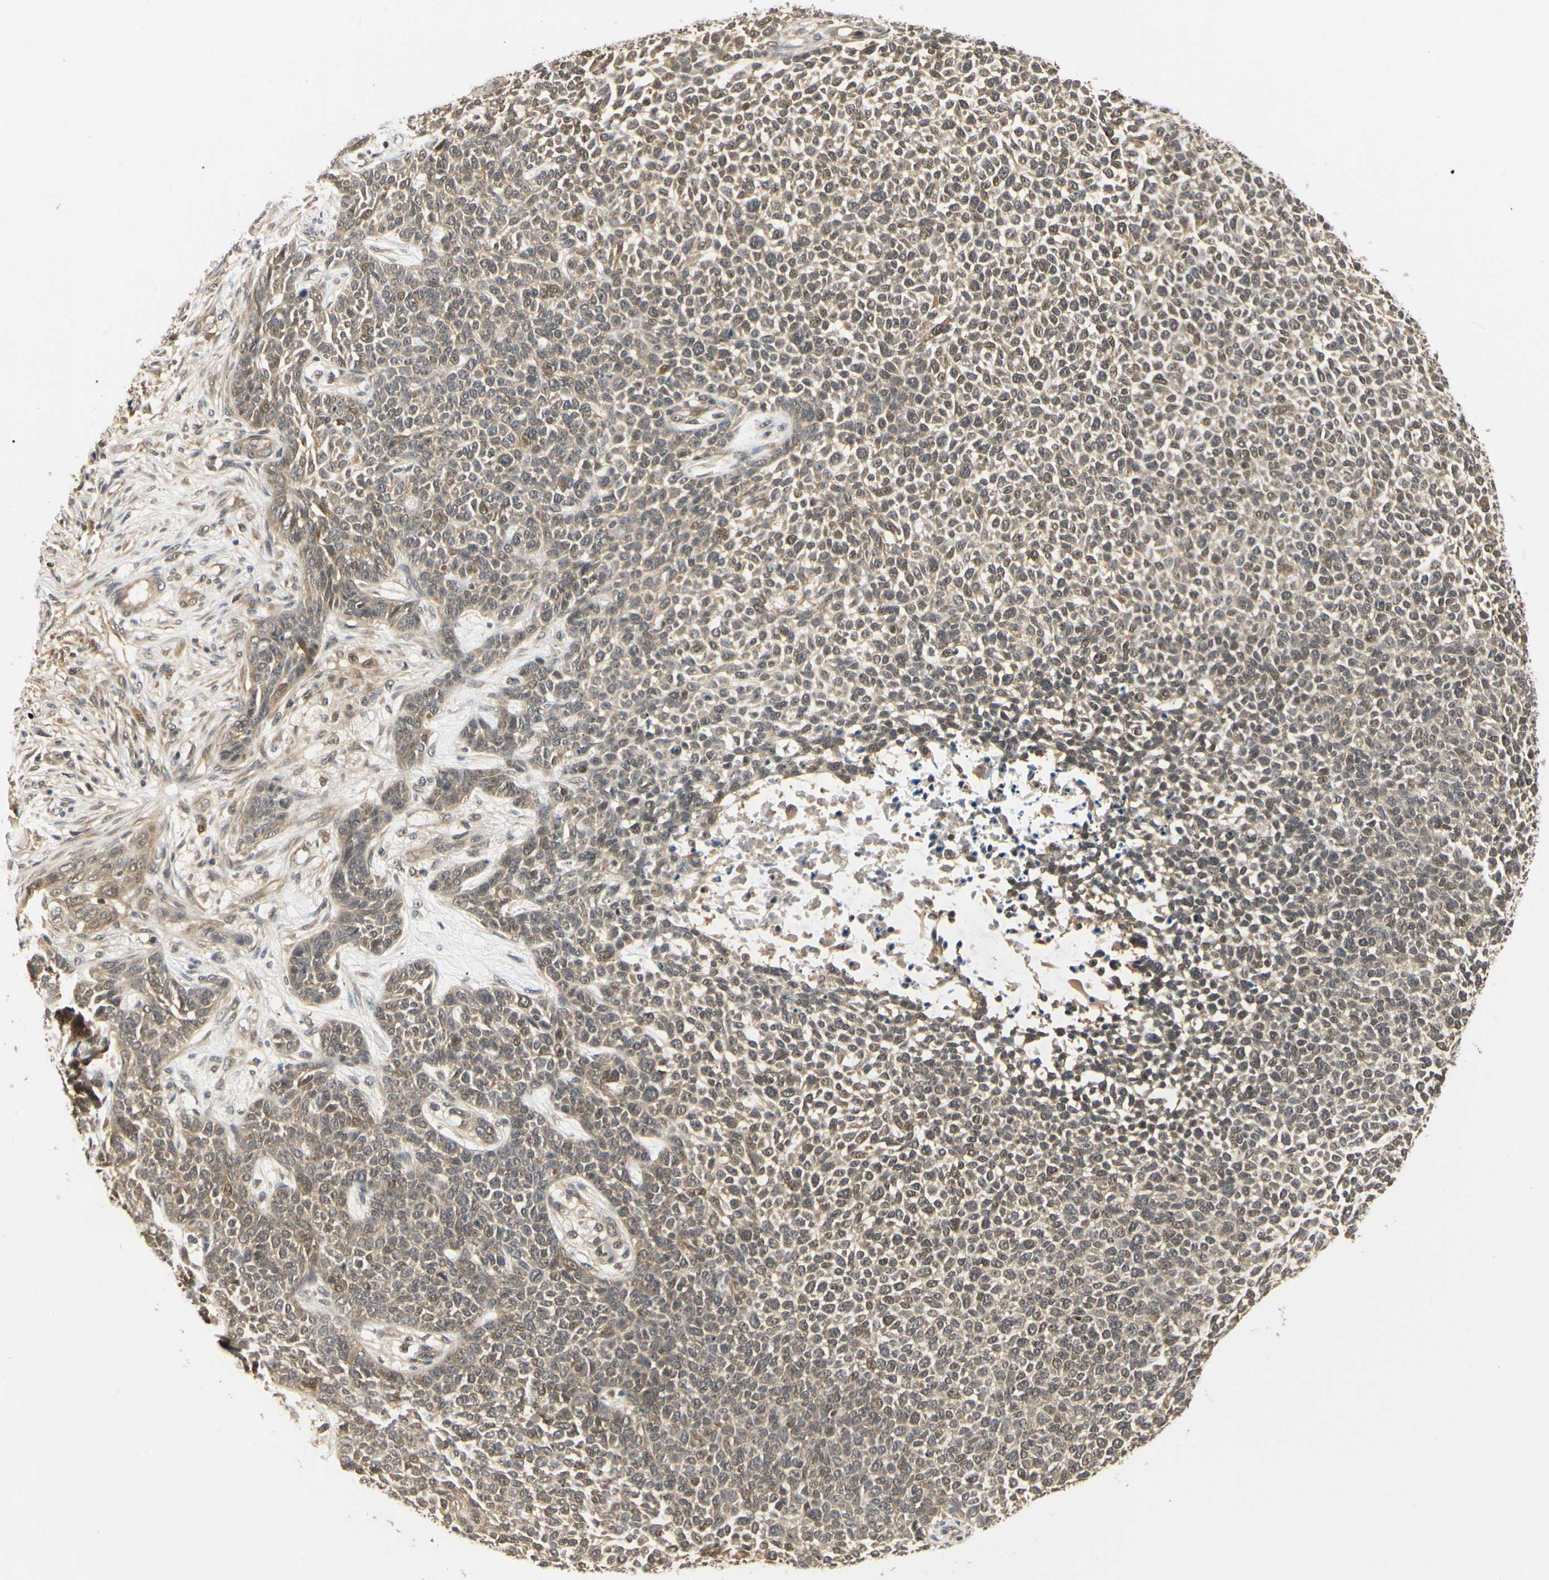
{"staining": {"intensity": "weak", "quantity": ">75%", "location": "cytoplasmic/membranous,nuclear"}, "tissue": "skin cancer", "cell_type": "Tumor cells", "image_type": "cancer", "snomed": [{"axis": "morphology", "description": "Basal cell carcinoma"}, {"axis": "topography", "description": "Skin"}], "caption": "Human skin basal cell carcinoma stained with a brown dye reveals weak cytoplasmic/membranous and nuclear positive staining in about >75% of tumor cells.", "gene": "UBE2Z", "patient": {"sex": "female", "age": 84}}